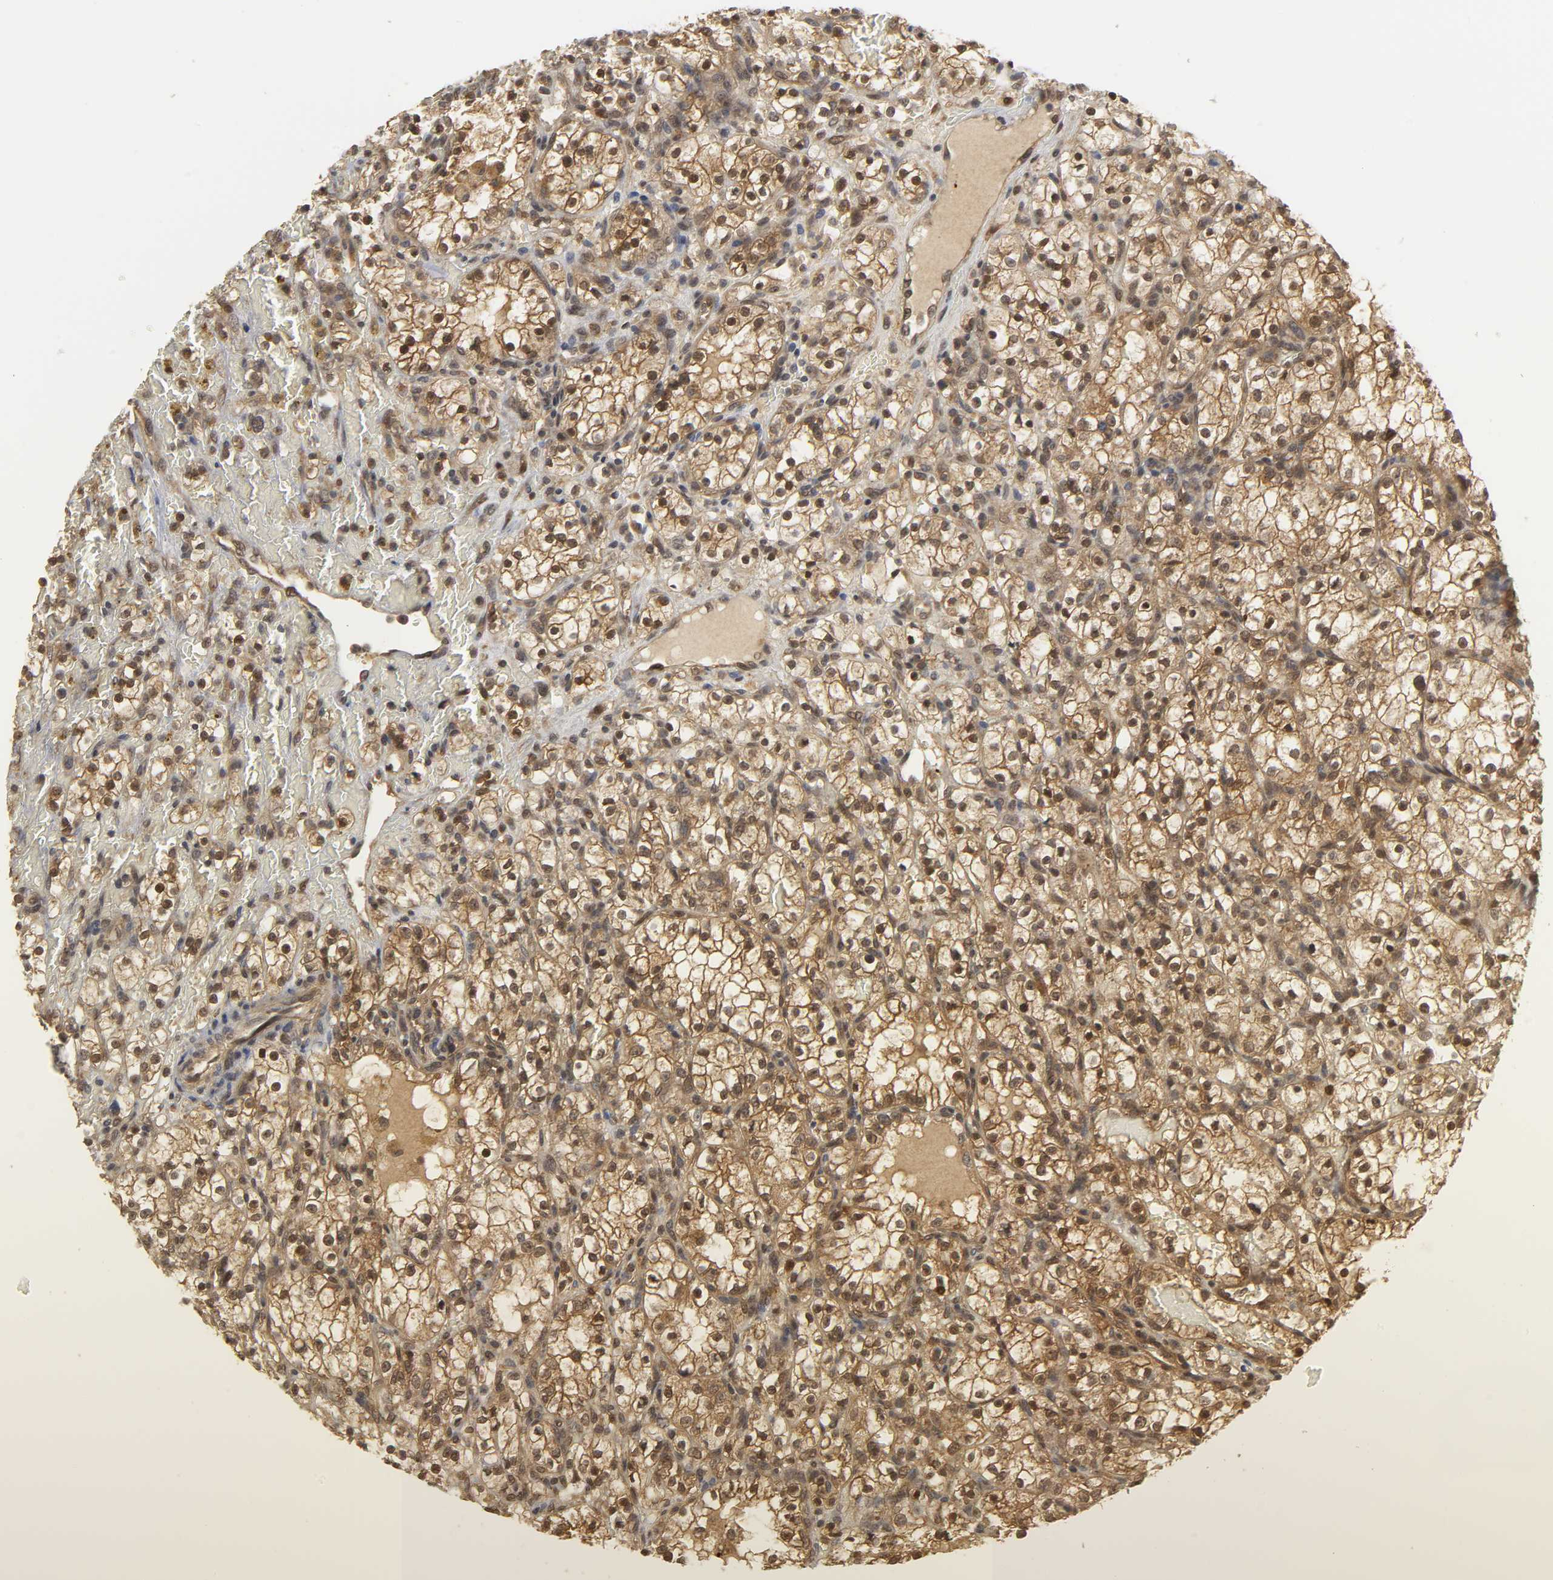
{"staining": {"intensity": "moderate", "quantity": ">75%", "location": "cytoplasmic/membranous,nuclear"}, "tissue": "renal cancer", "cell_type": "Tumor cells", "image_type": "cancer", "snomed": [{"axis": "morphology", "description": "Normal tissue, NOS"}, {"axis": "morphology", "description": "Adenocarcinoma, NOS"}, {"axis": "topography", "description": "Kidney"}], "caption": "Protein expression analysis of renal adenocarcinoma shows moderate cytoplasmic/membranous and nuclear positivity in approximately >75% of tumor cells.", "gene": "PARK7", "patient": {"sex": "female", "age": 55}}